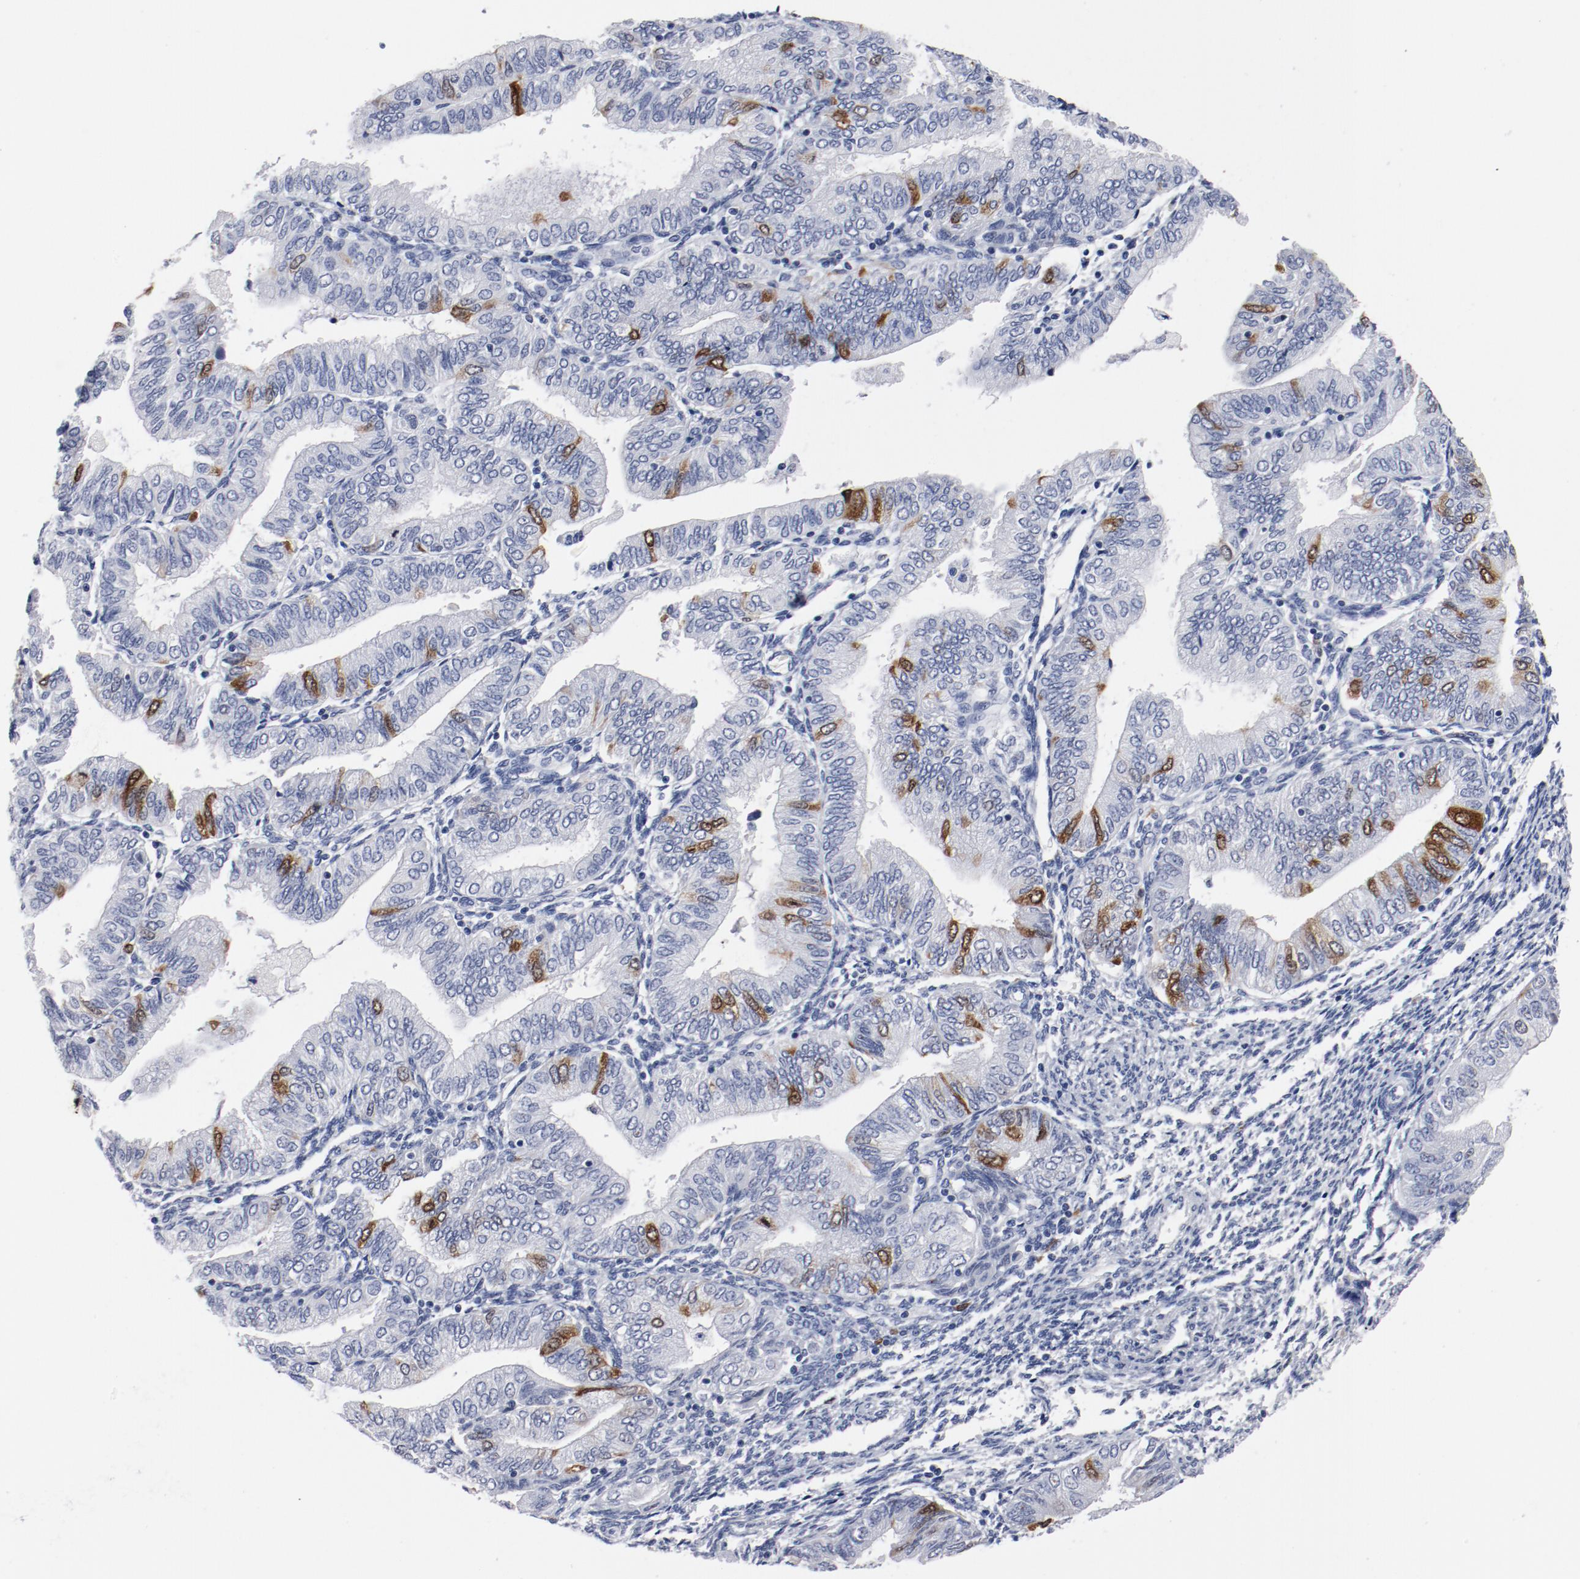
{"staining": {"intensity": "strong", "quantity": "<25%", "location": "cytoplasmic/membranous,nuclear"}, "tissue": "endometrial cancer", "cell_type": "Tumor cells", "image_type": "cancer", "snomed": [{"axis": "morphology", "description": "Adenocarcinoma, NOS"}, {"axis": "topography", "description": "Endometrium"}], "caption": "Protein expression analysis of endometrial cancer exhibits strong cytoplasmic/membranous and nuclear expression in approximately <25% of tumor cells. (IHC, brightfield microscopy, high magnification).", "gene": "CDC20", "patient": {"sex": "female", "age": 51}}